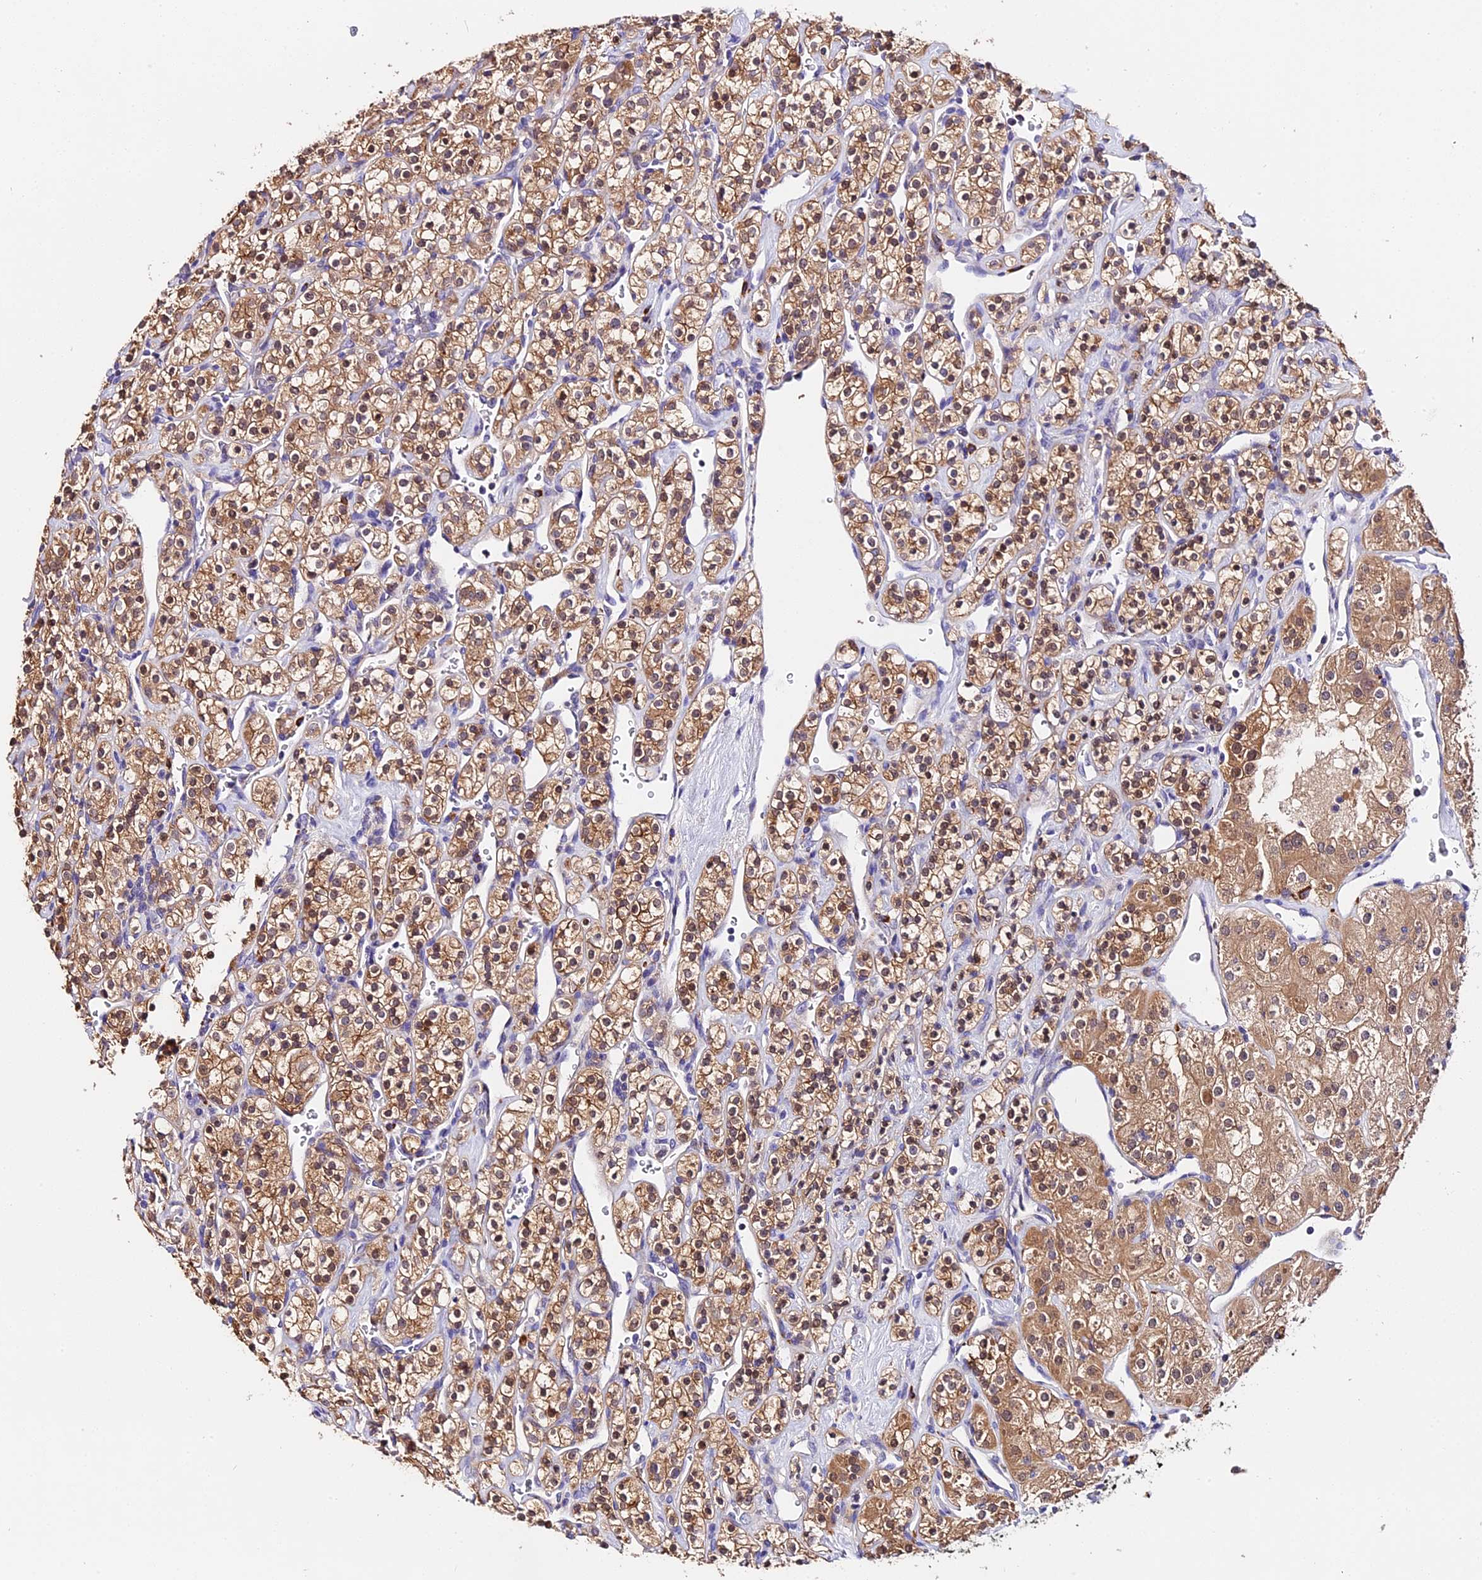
{"staining": {"intensity": "moderate", "quantity": ">75%", "location": "cytoplasmic/membranous,nuclear"}, "tissue": "renal cancer", "cell_type": "Tumor cells", "image_type": "cancer", "snomed": [{"axis": "morphology", "description": "Adenocarcinoma, NOS"}, {"axis": "topography", "description": "Kidney"}], "caption": "High-power microscopy captured an IHC photomicrograph of renal cancer, revealing moderate cytoplasmic/membranous and nuclear expression in approximately >75% of tumor cells. The protein of interest is shown in brown color, while the nuclei are stained blue.", "gene": "LYPD6", "patient": {"sex": "male", "age": 77}}